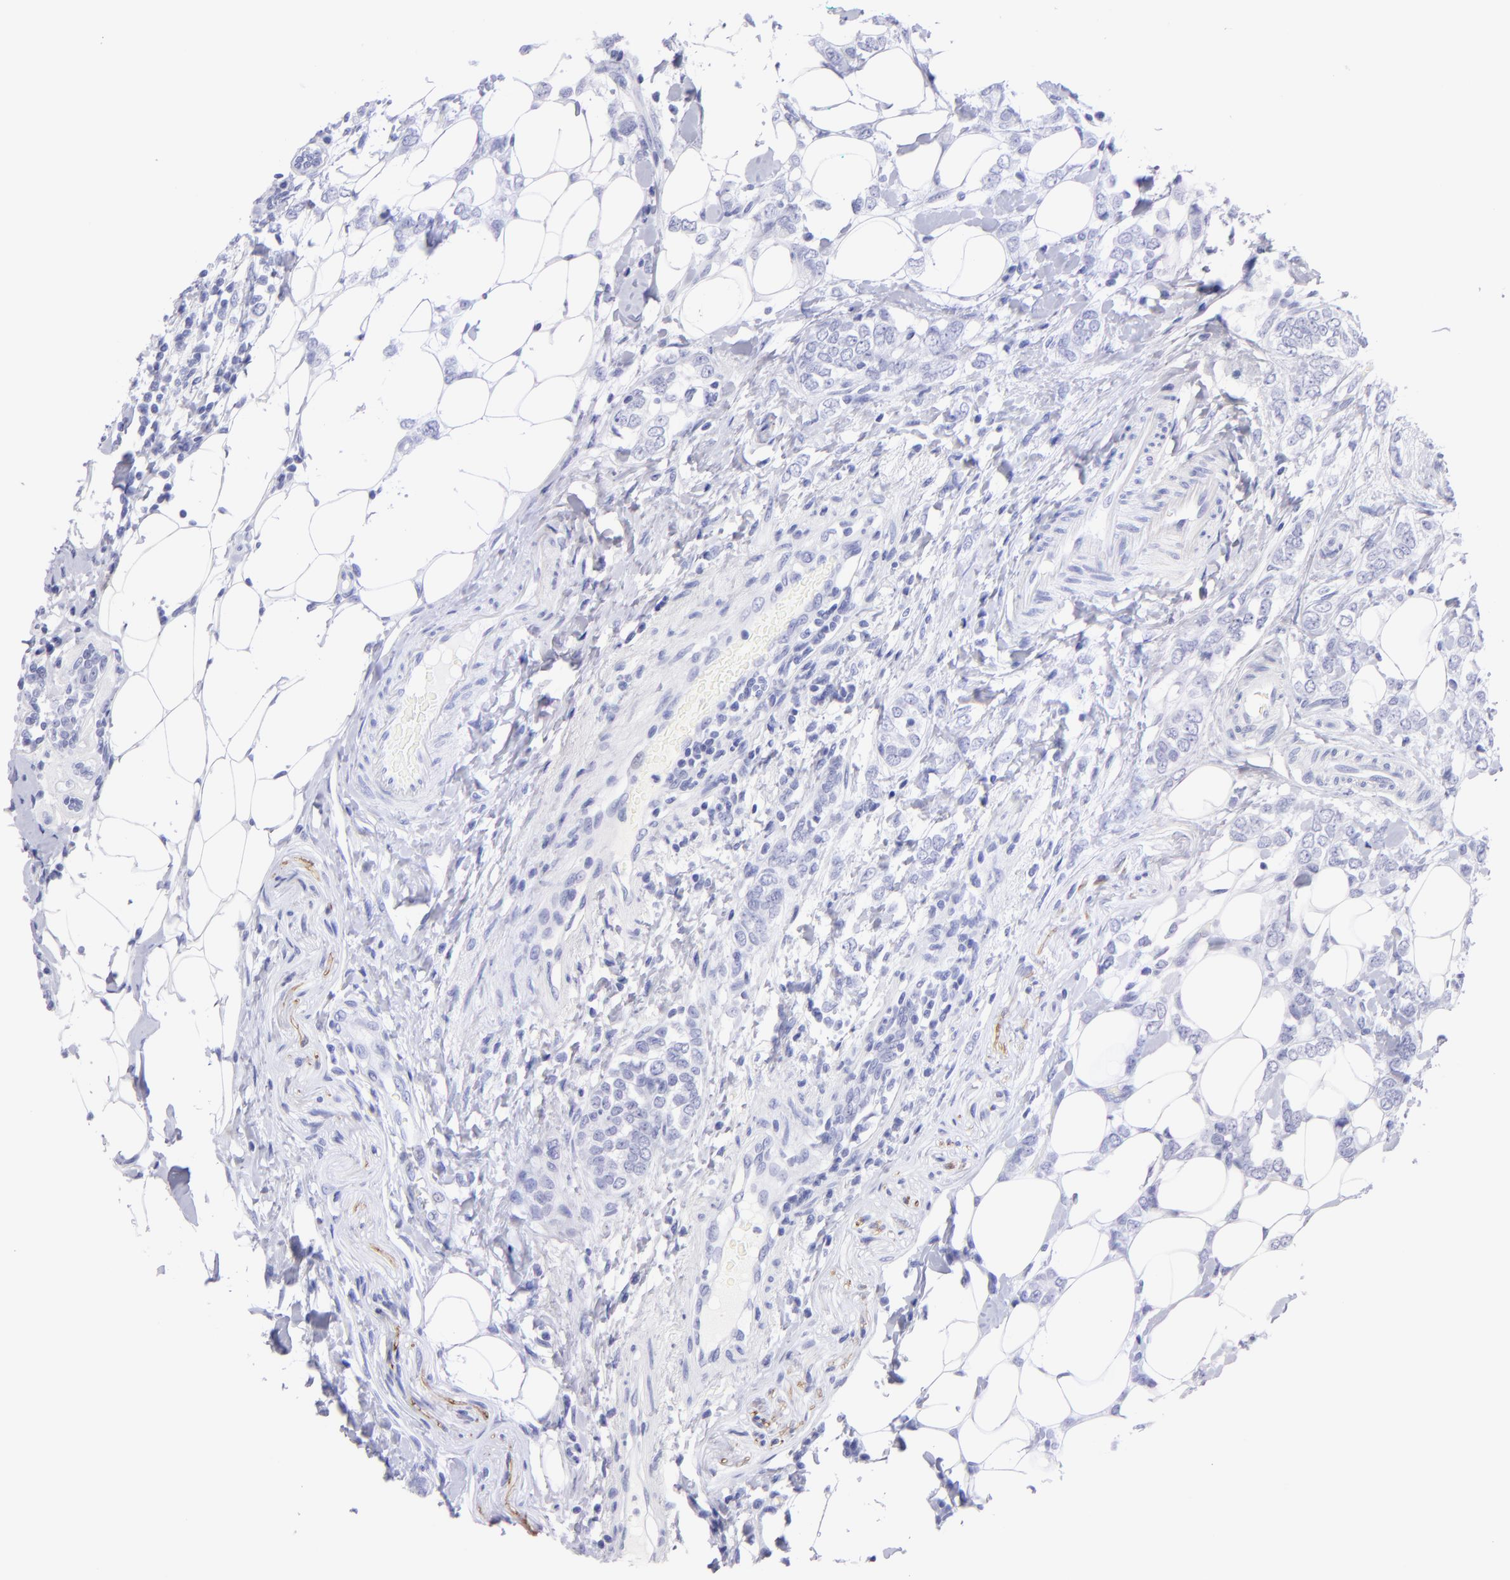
{"staining": {"intensity": "negative", "quantity": "none", "location": "none"}, "tissue": "breast cancer", "cell_type": "Tumor cells", "image_type": "cancer", "snomed": [{"axis": "morphology", "description": "Normal tissue, NOS"}, {"axis": "morphology", "description": "Lobular carcinoma"}, {"axis": "topography", "description": "Breast"}], "caption": "Image shows no protein positivity in tumor cells of breast cancer (lobular carcinoma) tissue.", "gene": "CNP", "patient": {"sex": "female", "age": 47}}